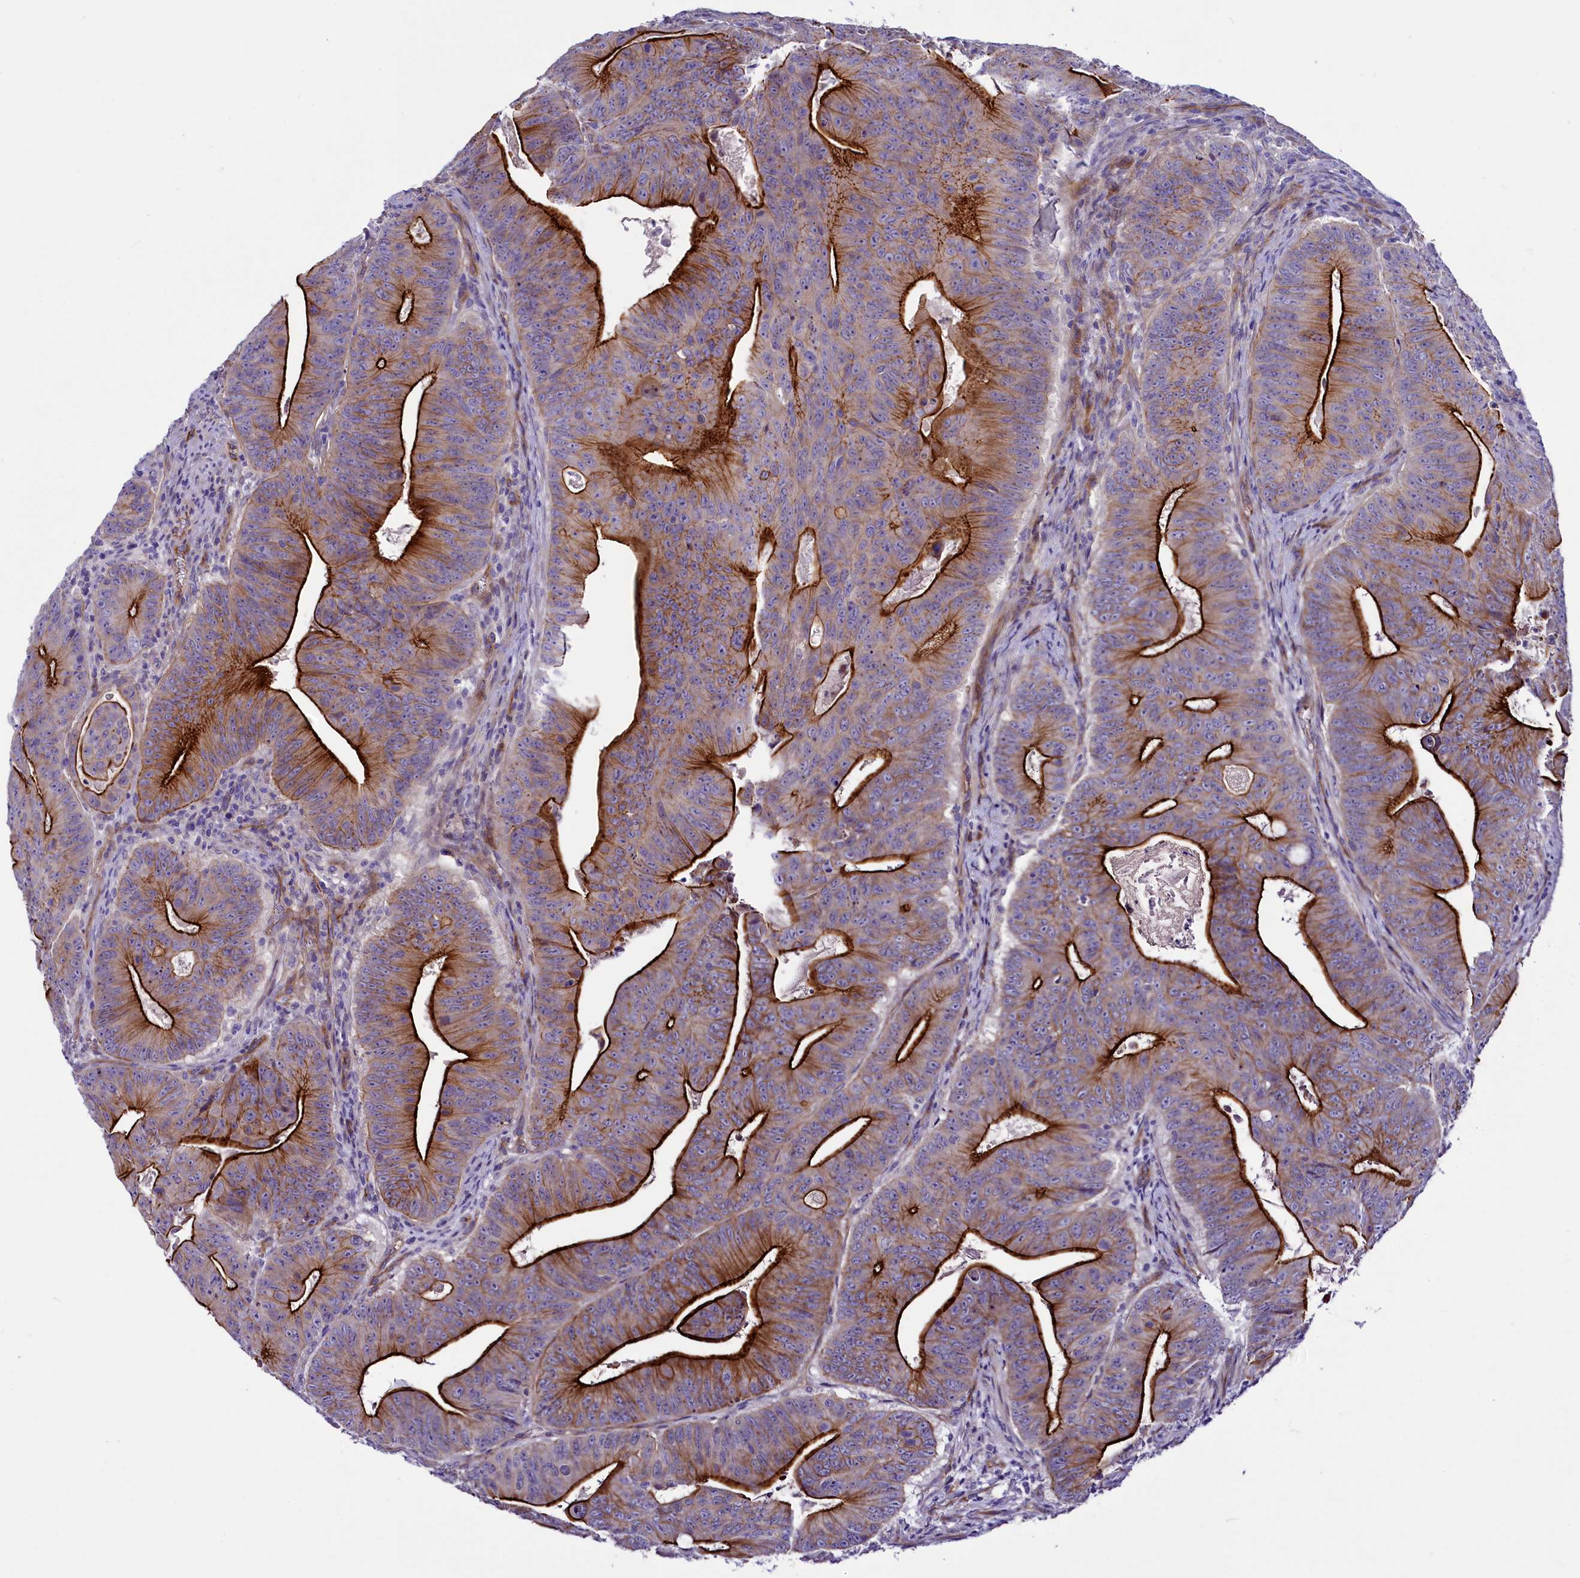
{"staining": {"intensity": "strong", "quantity": "25%-75%", "location": "cytoplasmic/membranous"}, "tissue": "colorectal cancer", "cell_type": "Tumor cells", "image_type": "cancer", "snomed": [{"axis": "morphology", "description": "Adenocarcinoma, NOS"}, {"axis": "topography", "description": "Rectum"}], "caption": "Immunohistochemistry (IHC) photomicrograph of neoplastic tissue: human adenocarcinoma (colorectal) stained using immunohistochemistry exhibits high levels of strong protein expression localized specifically in the cytoplasmic/membranous of tumor cells, appearing as a cytoplasmic/membranous brown color.", "gene": "SLF1", "patient": {"sex": "female", "age": 75}}